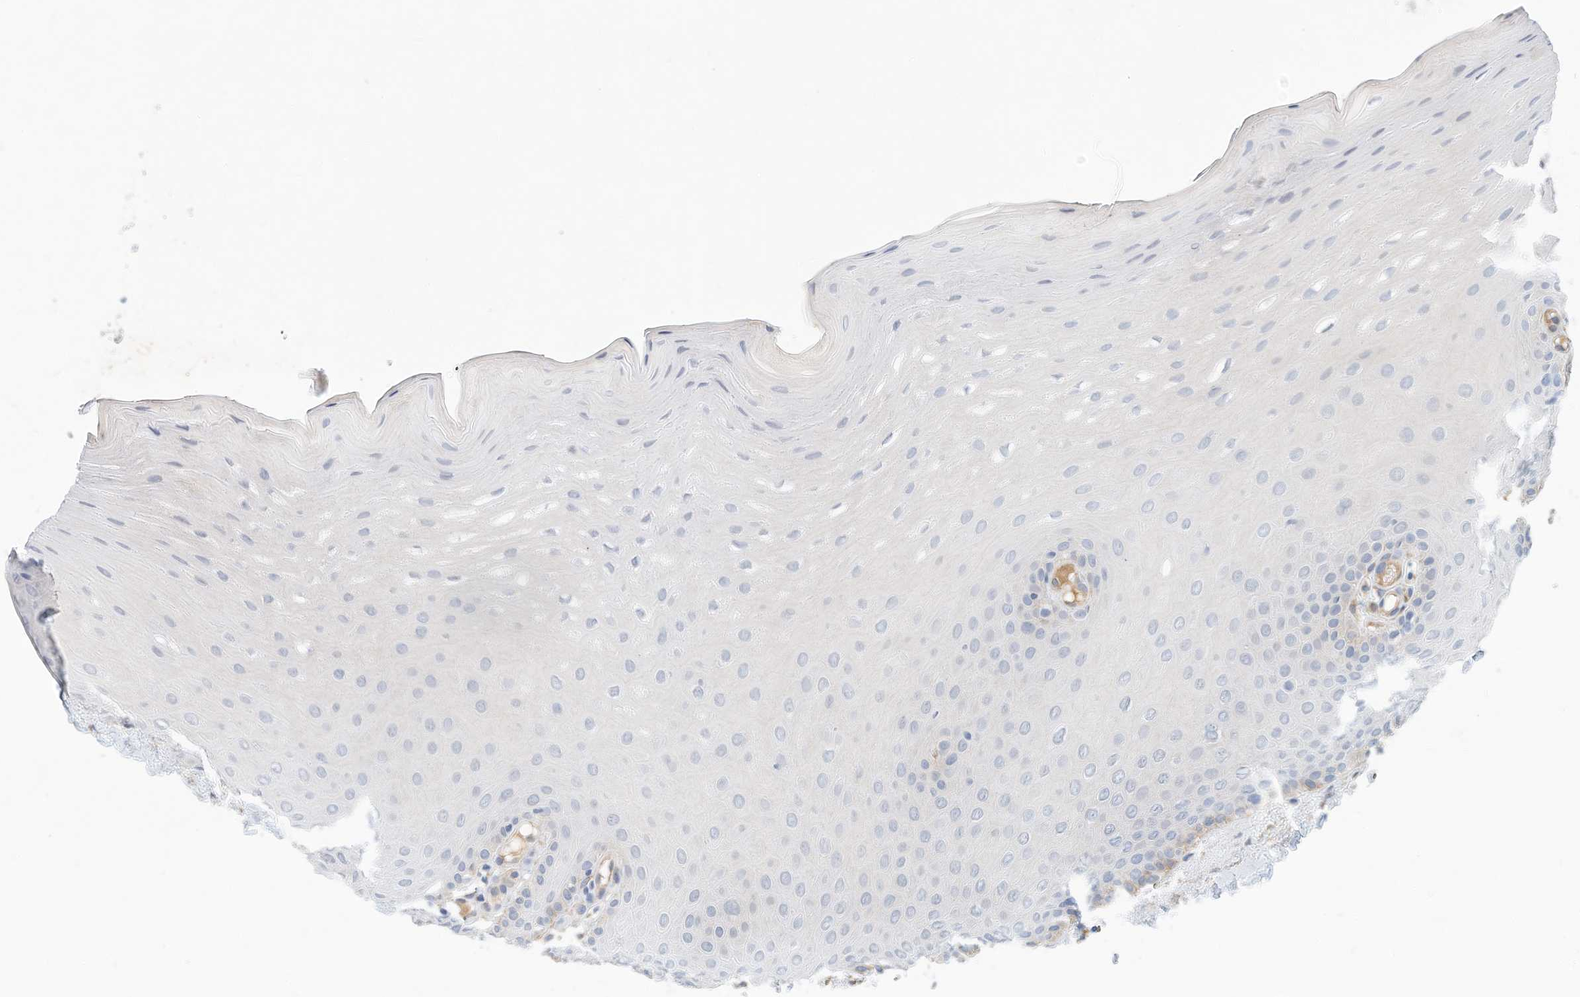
{"staining": {"intensity": "negative", "quantity": "none", "location": "none"}, "tissue": "oral mucosa", "cell_type": "Squamous epithelial cells", "image_type": "normal", "snomed": [{"axis": "morphology", "description": "Normal tissue, NOS"}, {"axis": "topography", "description": "Oral tissue"}], "caption": "High power microscopy image of an IHC image of normal oral mucosa, revealing no significant positivity in squamous epithelial cells.", "gene": "ARHGAP28", "patient": {"sex": "female", "age": 39}}